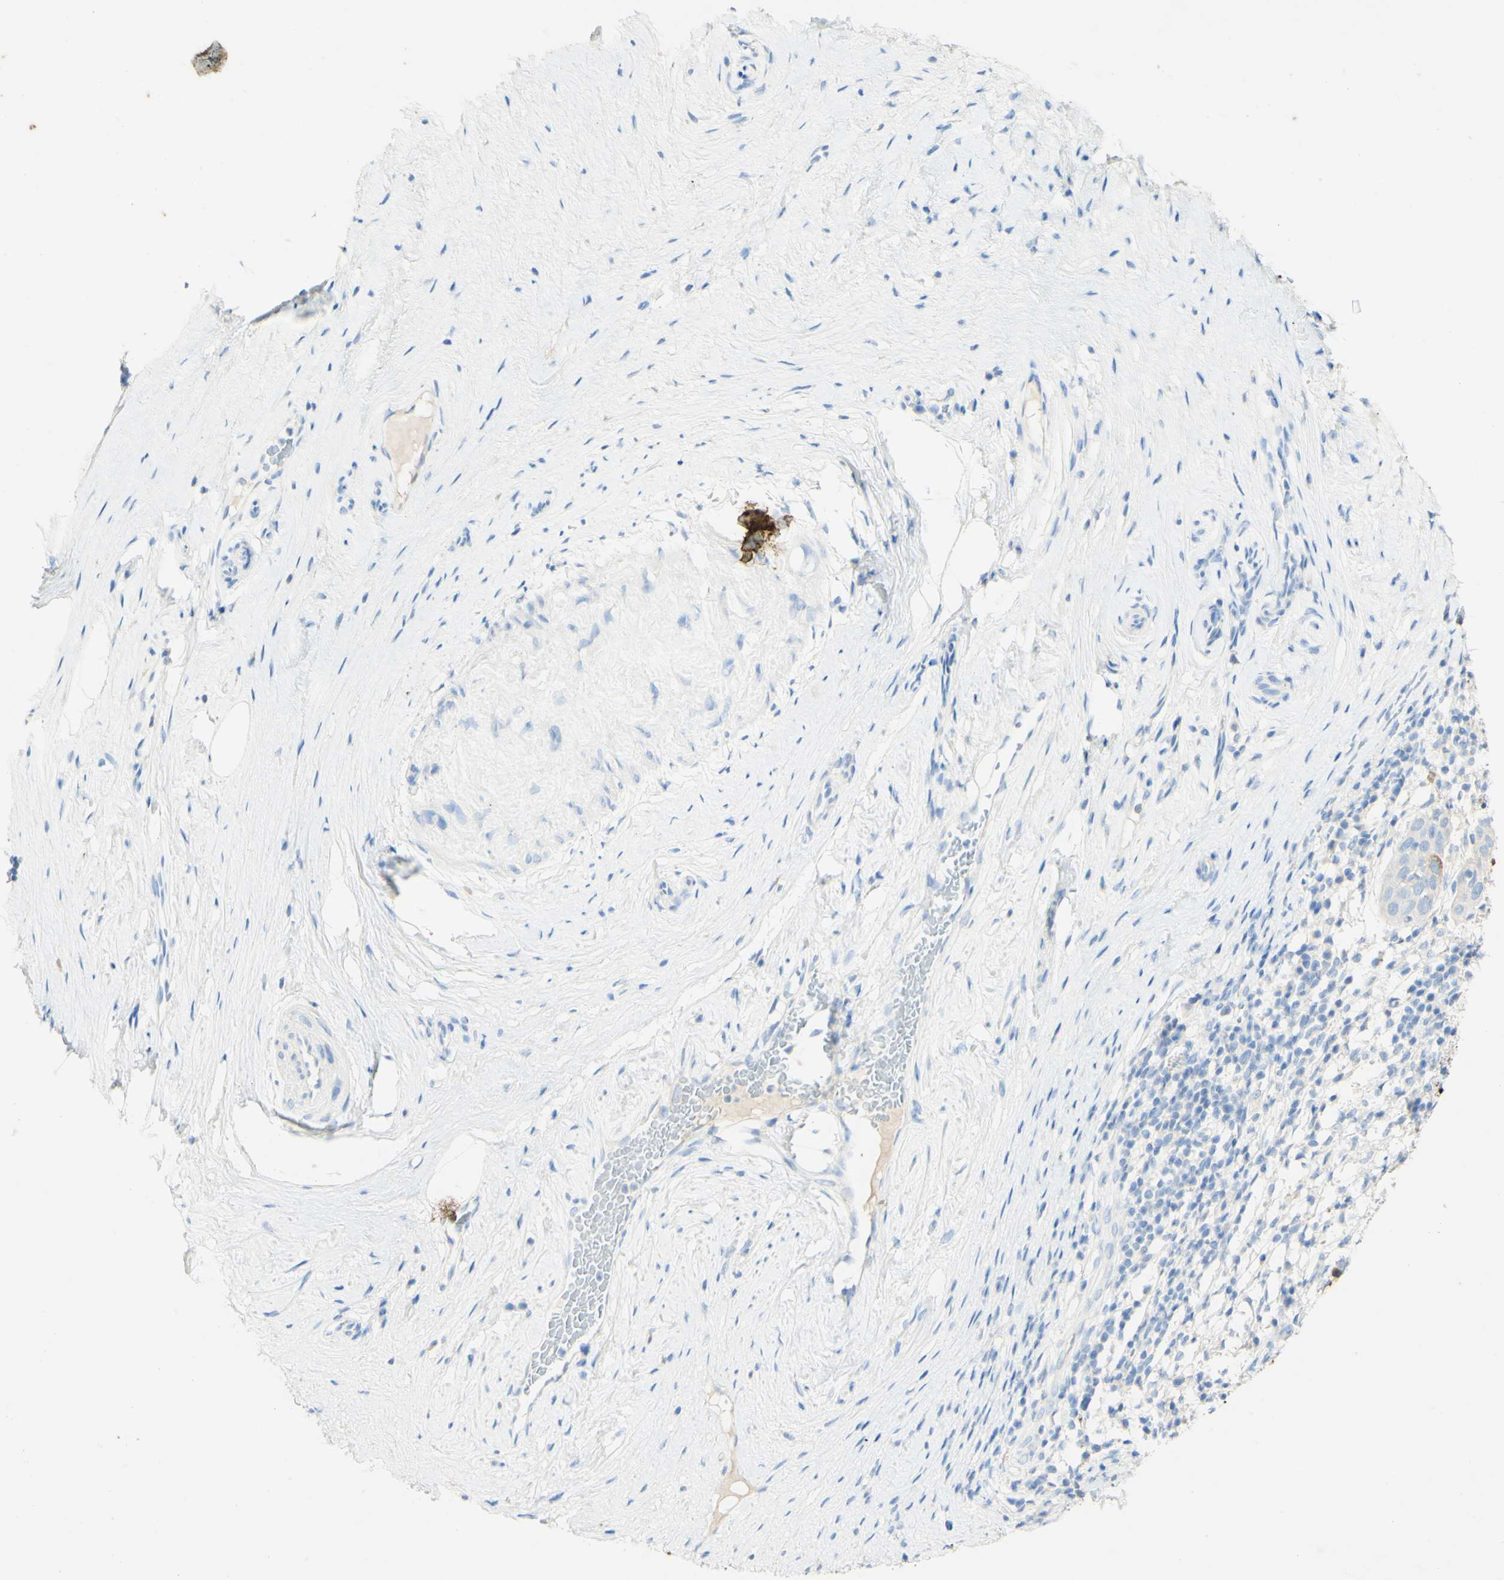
{"staining": {"intensity": "negative", "quantity": "none", "location": "none"}, "tissue": "cervical cancer", "cell_type": "Tumor cells", "image_type": "cancer", "snomed": [{"axis": "morphology", "description": "Squamous cell carcinoma, NOS"}, {"axis": "topography", "description": "Cervix"}], "caption": "Cervical squamous cell carcinoma stained for a protein using IHC demonstrates no positivity tumor cells.", "gene": "PIGR", "patient": {"sex": "female", "age": 51}}